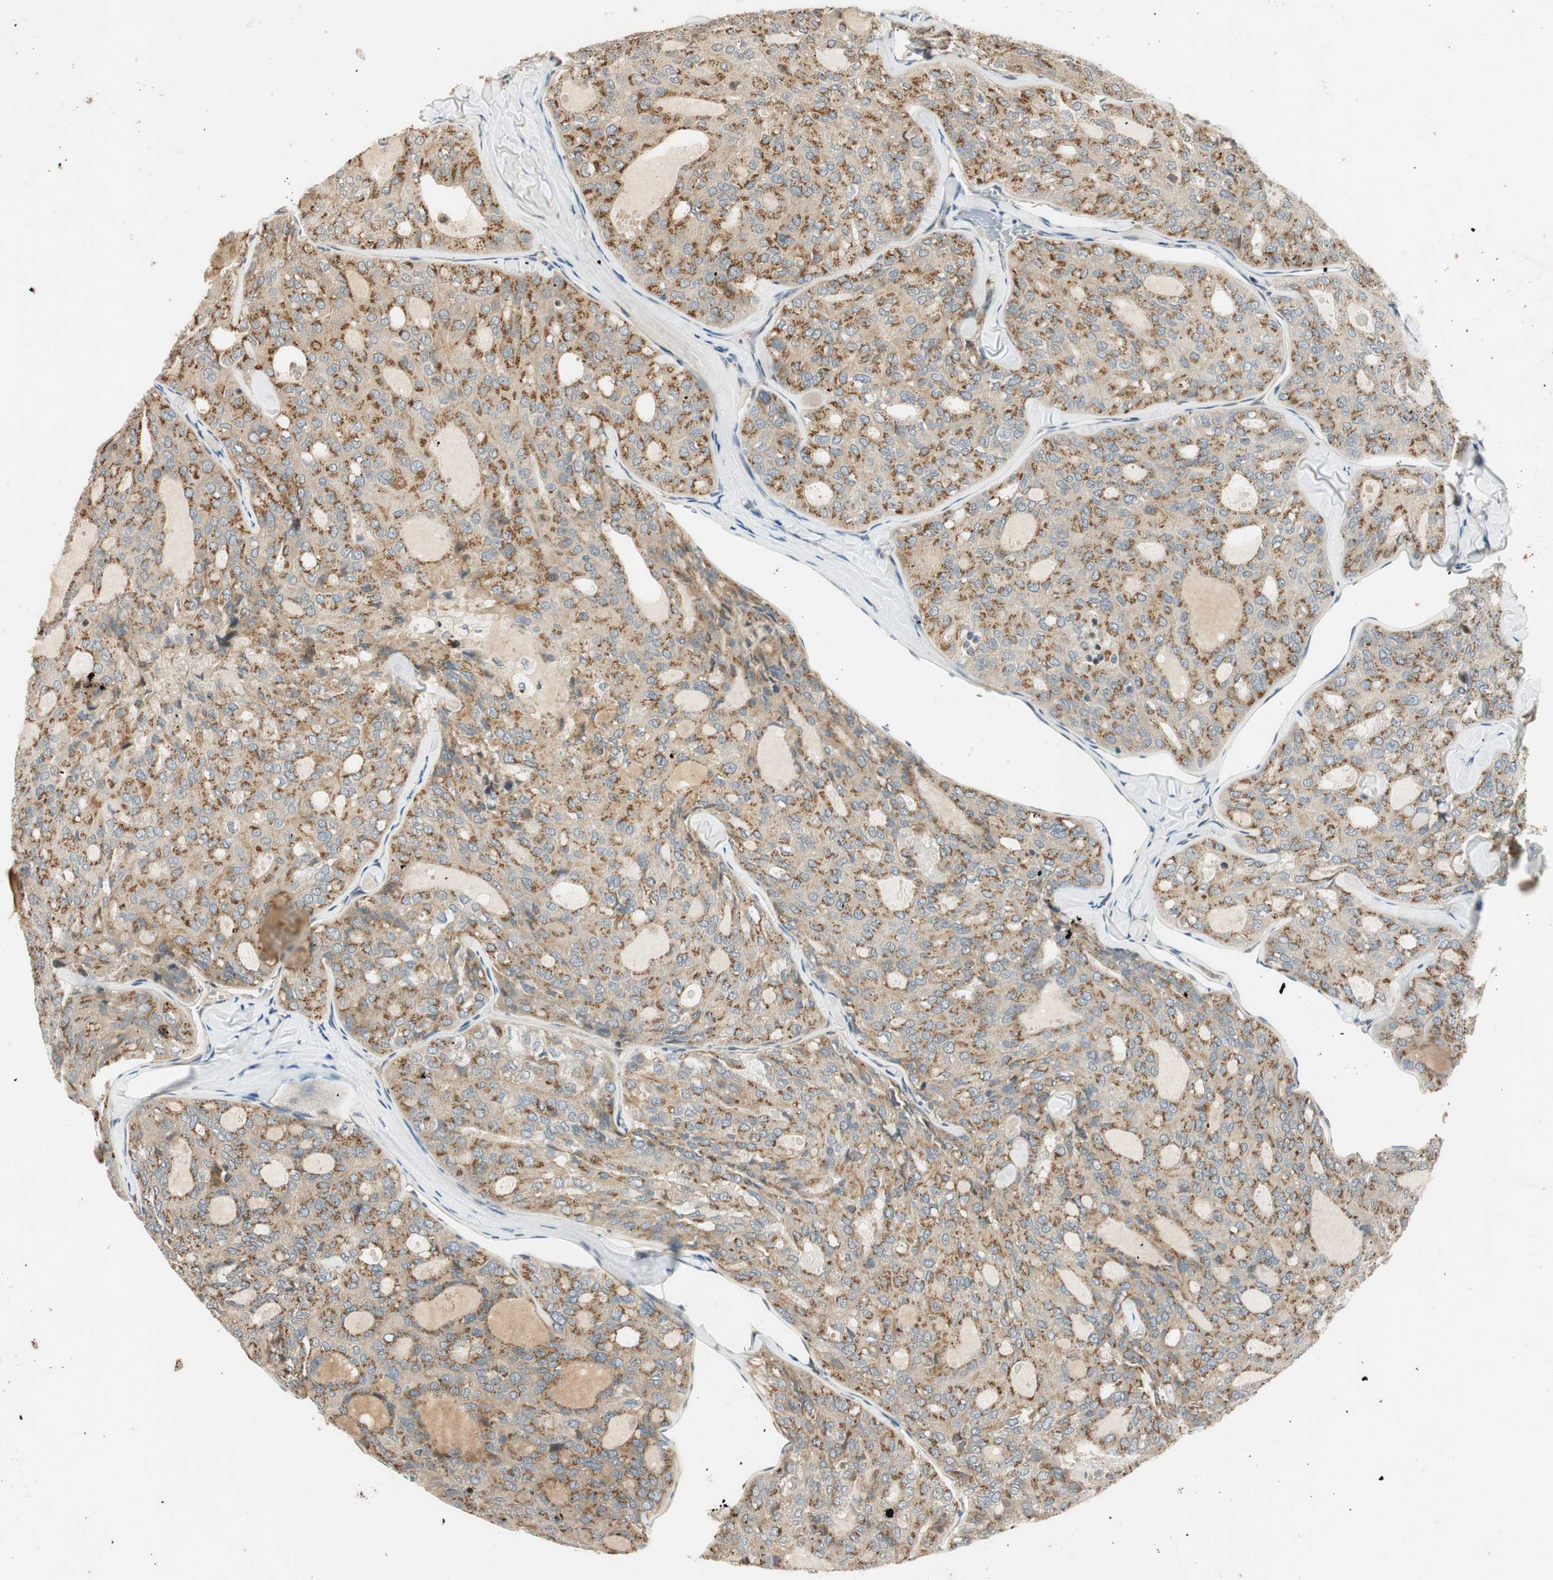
{"staining": {"intensity": "weak", "quantity": ">75%", "location": "cytoplasmic/membranous"}, "tissue": "thyroid cancer", "cell_type": "Tumor cells", "image_type": "cancer", "snomed": [{"axis": "morphology", "description": "Follicular adenoma carcinoma, NOS"}, {"axis": "topography", "description": "Thyroid gland"}], "caption": "There is low levels of weak cytoplasmic/membranous expression in tumor cells of thyroid cancer, as demonstrated by immunohistochemical staining (brown color).", "gene": "NEO1", "patient": {"sex": "male", "age": 75}}